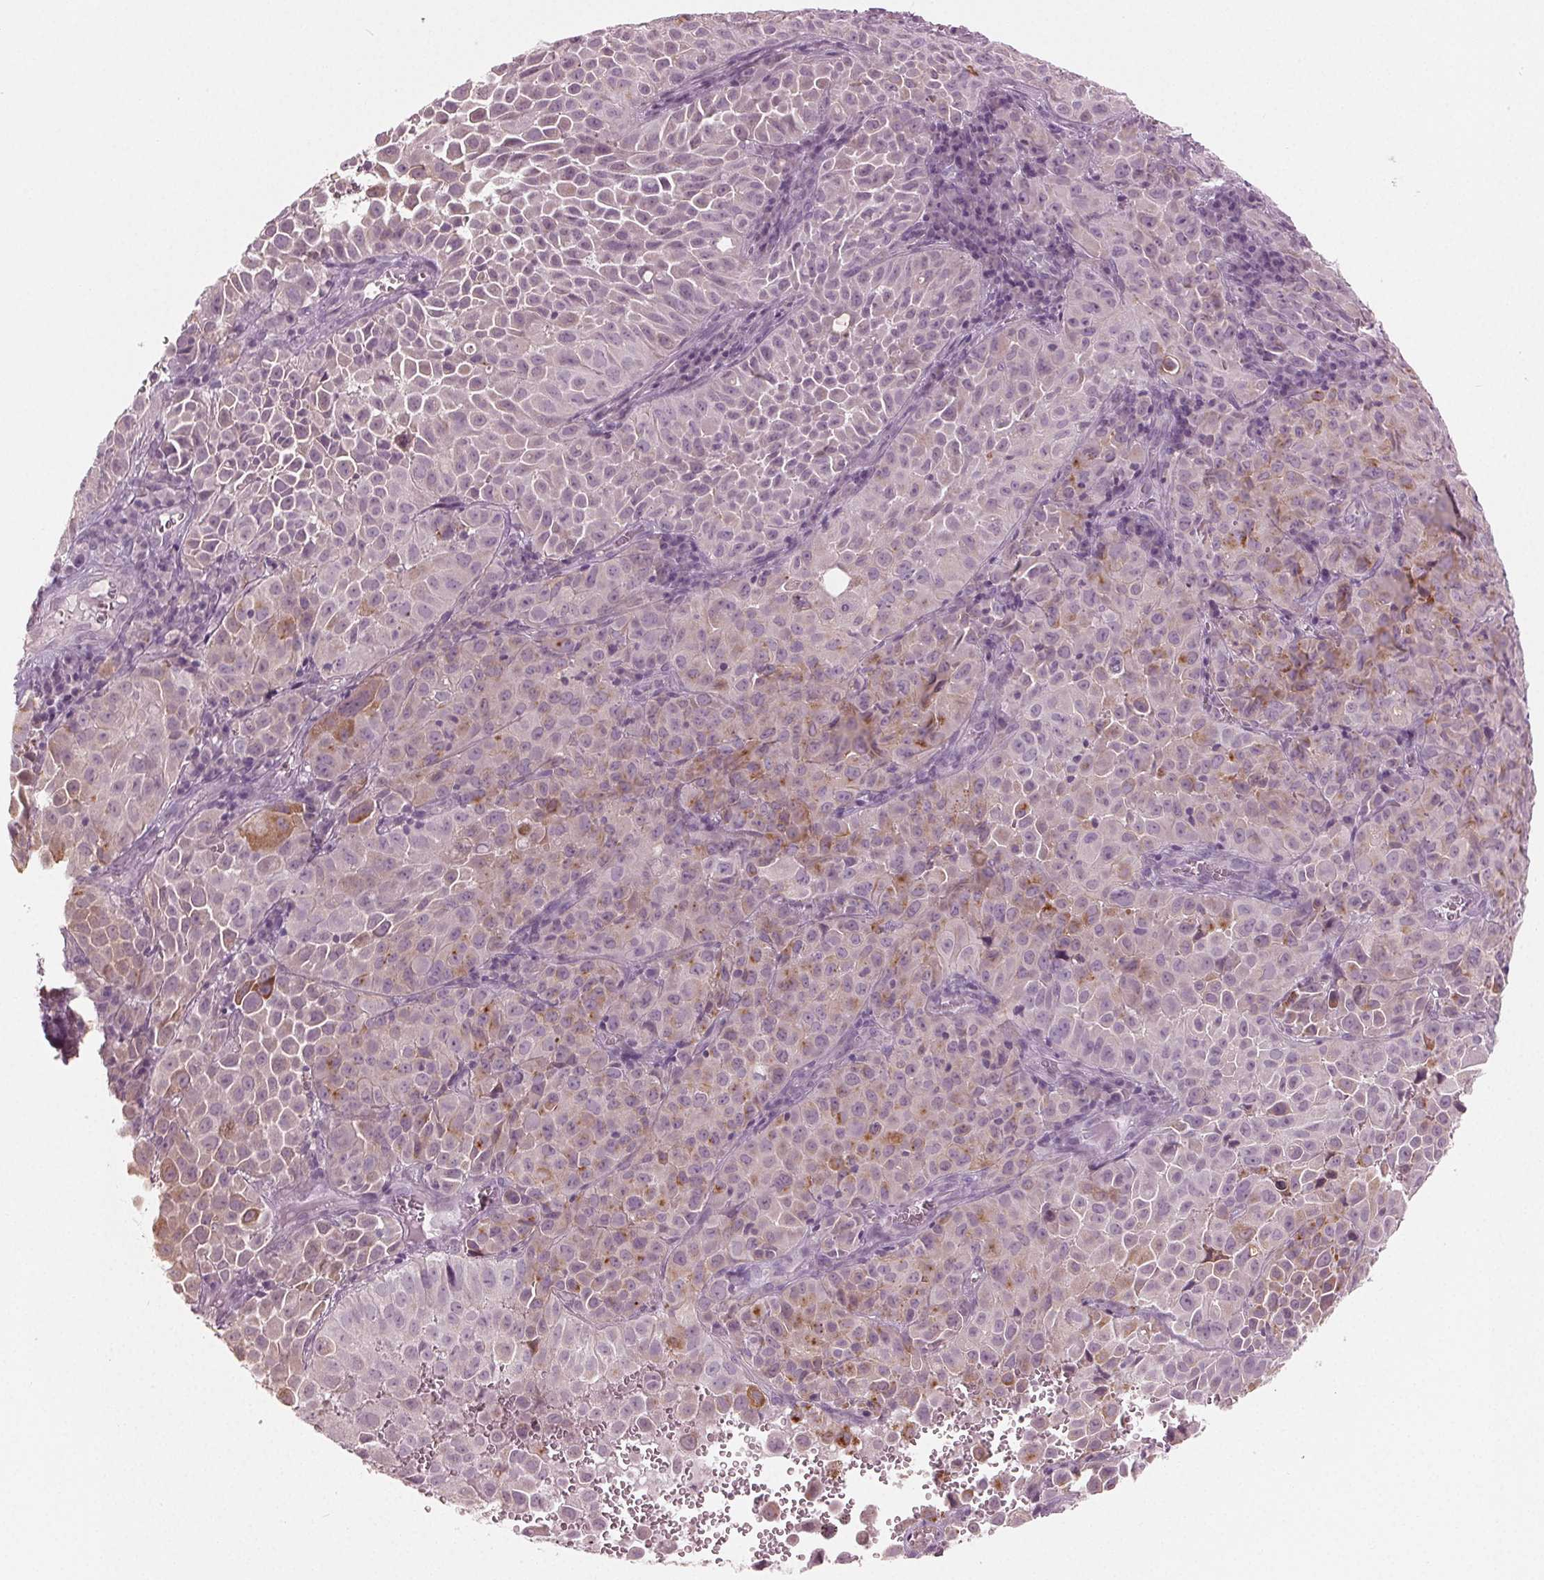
{"staining": {"intensity": "moderate", "quantity": "<25%", "location": "cytoplasmic/membranous"}, "tissue": "cervical cancer", "cell_type": "Tumor cells", "image_type": "cancer", "snomed": [{"axis": "morphology", "description": "Squamous cell carcinoma, NOS"}, {"axis": "topography", "description": "Cervix"}], "caption": "An IHC micrograph of tumor tissue is shown. Protein staining in brown highlights moderate cytoplasmic/membranous positivity in cervical cancer (squamous cell carcinoma) within tumor cells. (DAB = brown stain, brightfield microscopy at high magnification).", "gene": "PRAP1", "patient": {"sex": "female", "age": 55}}